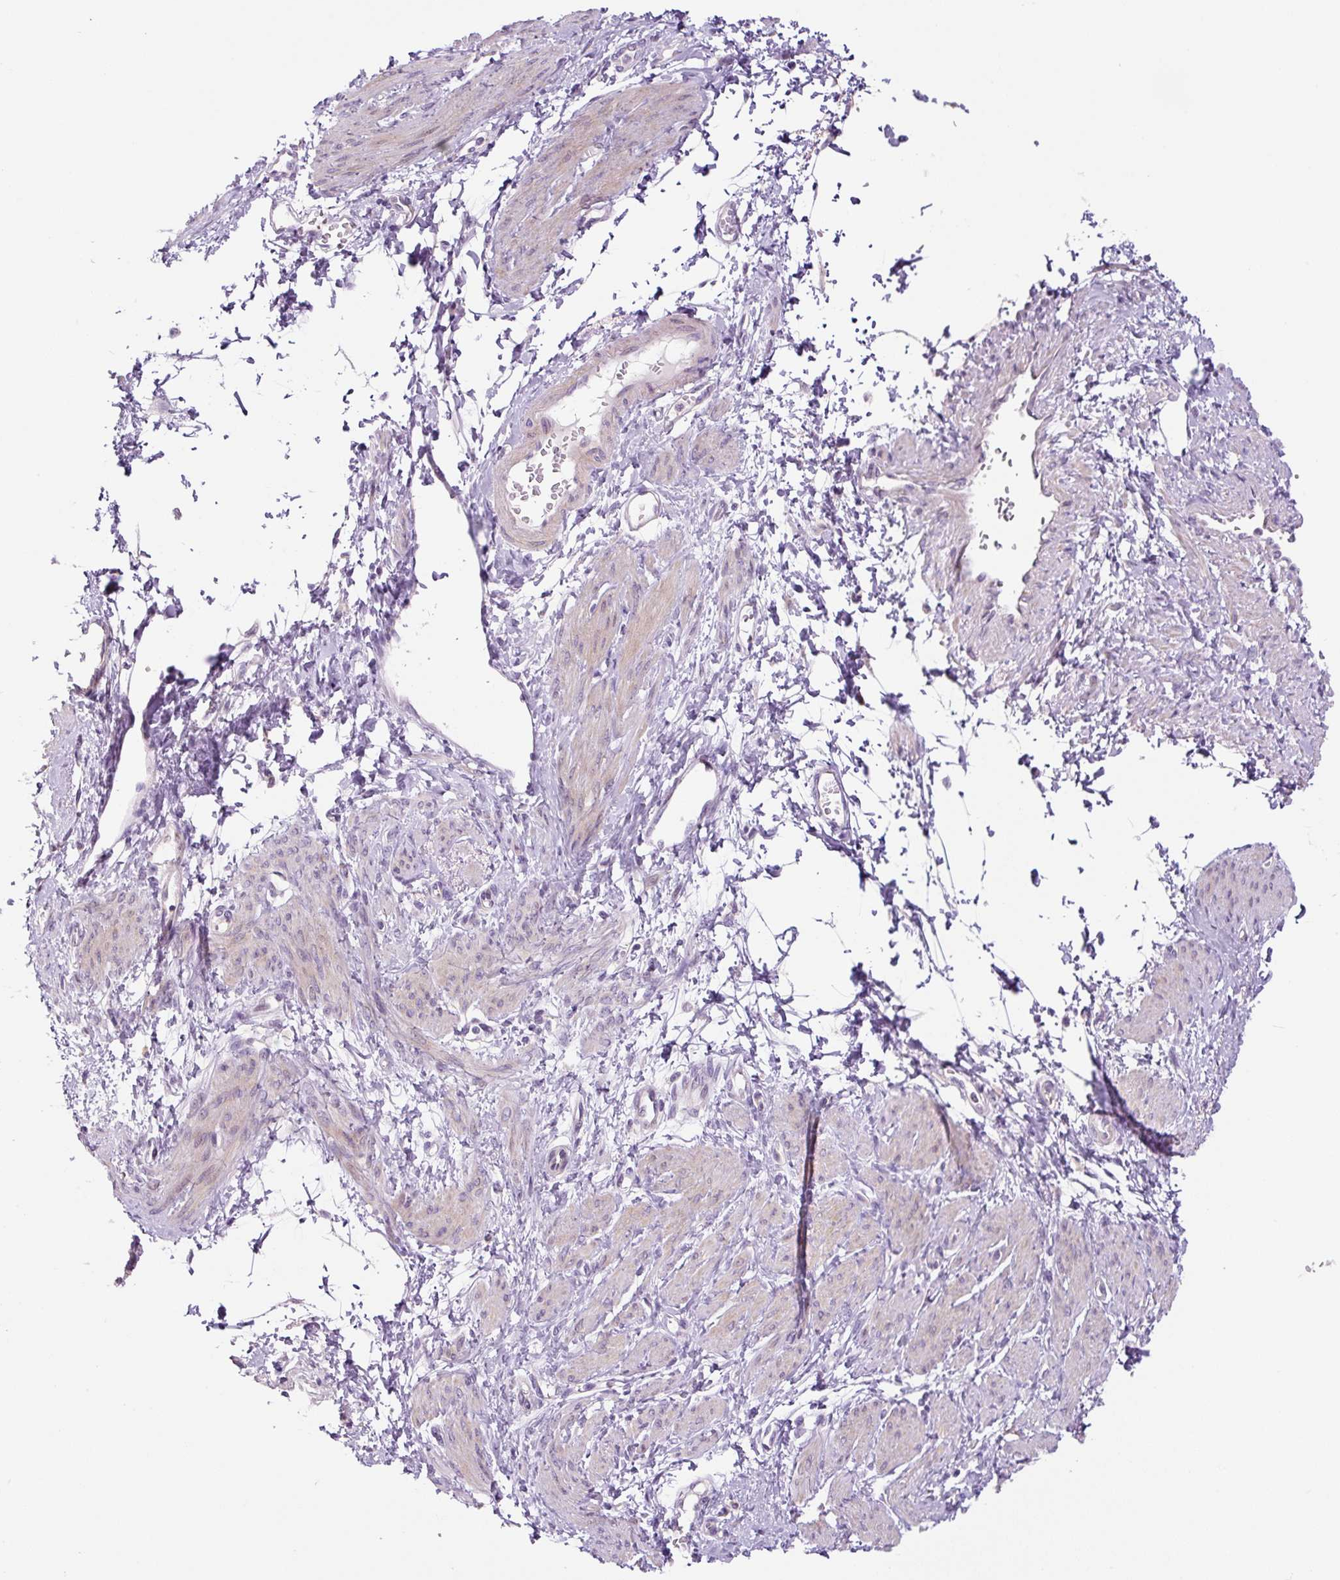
{"staining": {"intensity": "weak", "quantity": "<25%", "location": "cytoplasmic/membranous"}, "tissue": "smooth muscle", "cell_type": "Smooth muscle cells", "image_type": "normal", "snomed": [{"axis": "morphology", "description": "Normal tissue, NOS"}, {"axis": "topography", "description": "Smooth muscle"}, {"axis": "topography", "description": "Uterus"}], "caption": "Histopathology image shows no significant protein expression in smooth muscle cells of normal smooth muscle.", "gene": "FUT10", "patient": {"sex": "female", "age": 39}}